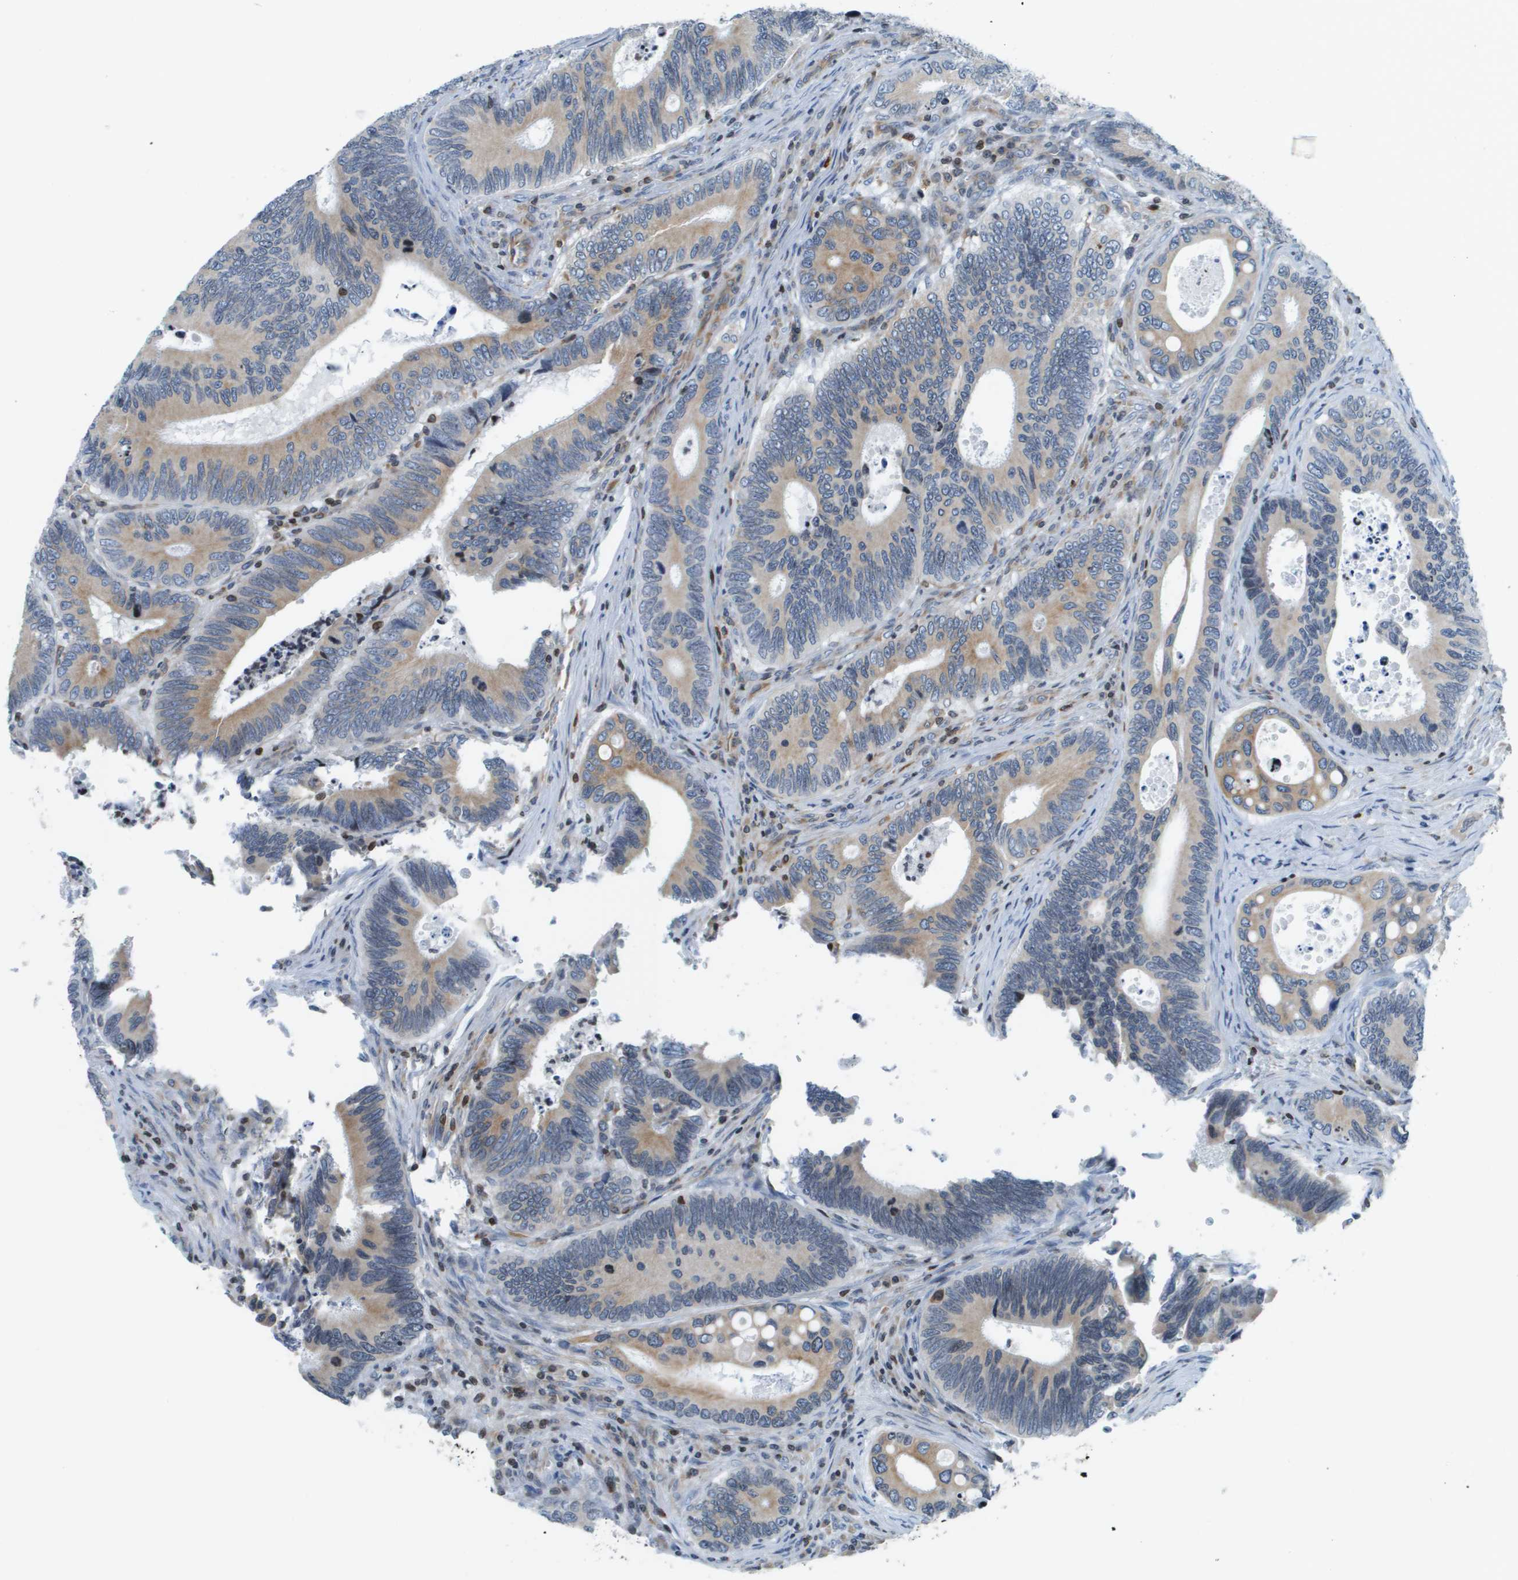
{"staining": {"intensity": "weak", "quantity": ">75%", "location": "cytoplasmic/membranous"}, "tissue": "colorectal cancer", "cell_type": "Tumor cells", "image_type": "cancer", "snomed": [{"axis": "morphology", "description": "Inflammation, NOS"}, {"axis": "morphology", "description": "Adenocarcinoma, NOS"}, {"axis": "topography", "description": "Colon"}], "caption": "Human adenocarcinoma (colorectal) stained with a brown dye shows weak cytoplasmic/membranous positive staining in approximately >75% of tumor cells.", "gene": "ESYT1", "patient": {"sex": "male", "age": 72}}